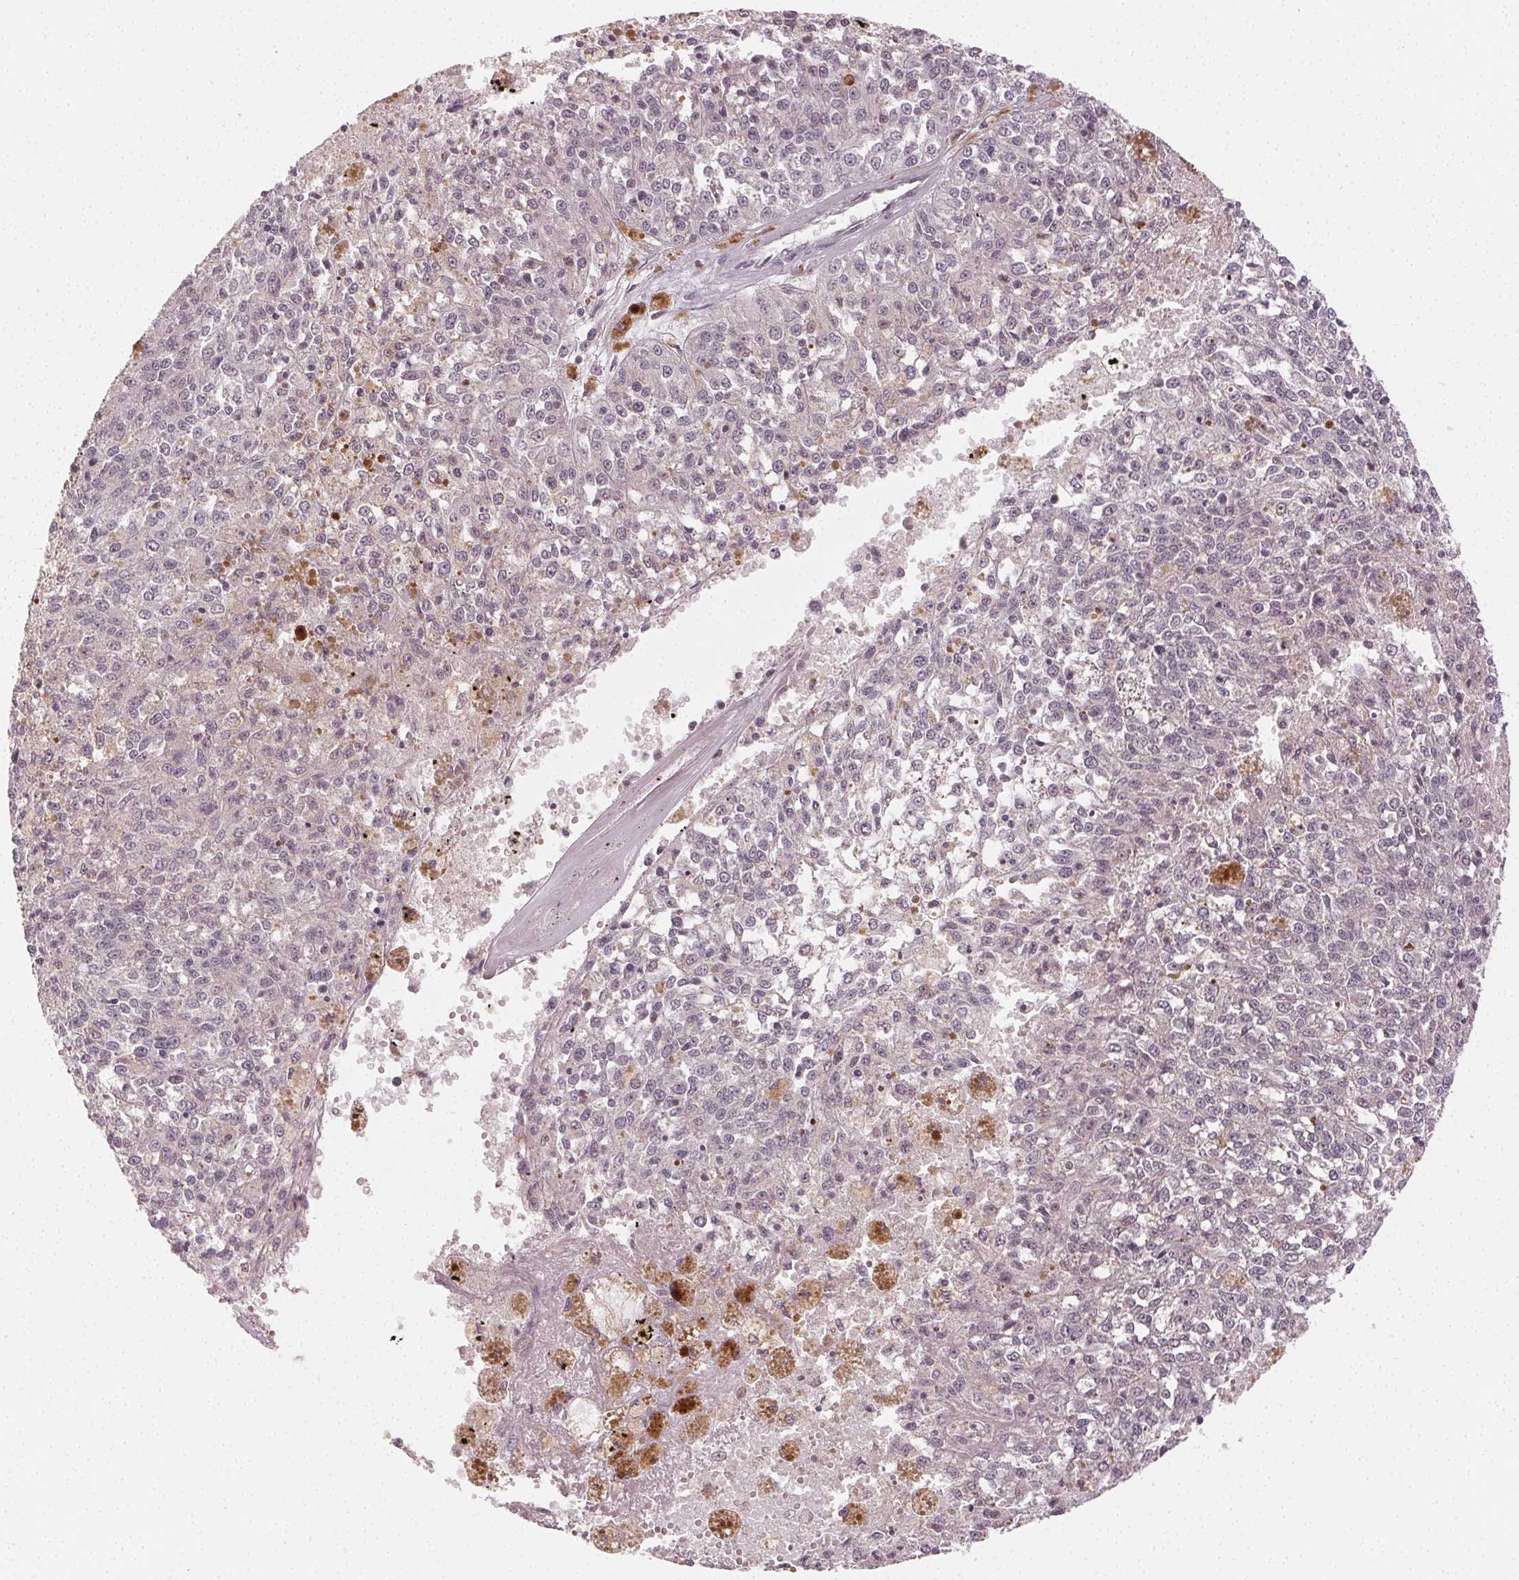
{"staining": {"intensity": "negative", "quantity": "none", "location": "none"}, "tissue": "melanoma", "cell_type": "Tumor cells", "image_type": "cancer", "snomed": [{"axis": "morphology", "description": "Malignant melanoma, Metastatic site"}, {"axis": "topography", "description": "Lymph node"}], "caption": "A photomicrograph of melanoma stained for a protein exhibits no brown staining in tumor cells.", "gene": "MAPK14", "patient": {"sex": "female", "age": 64}}